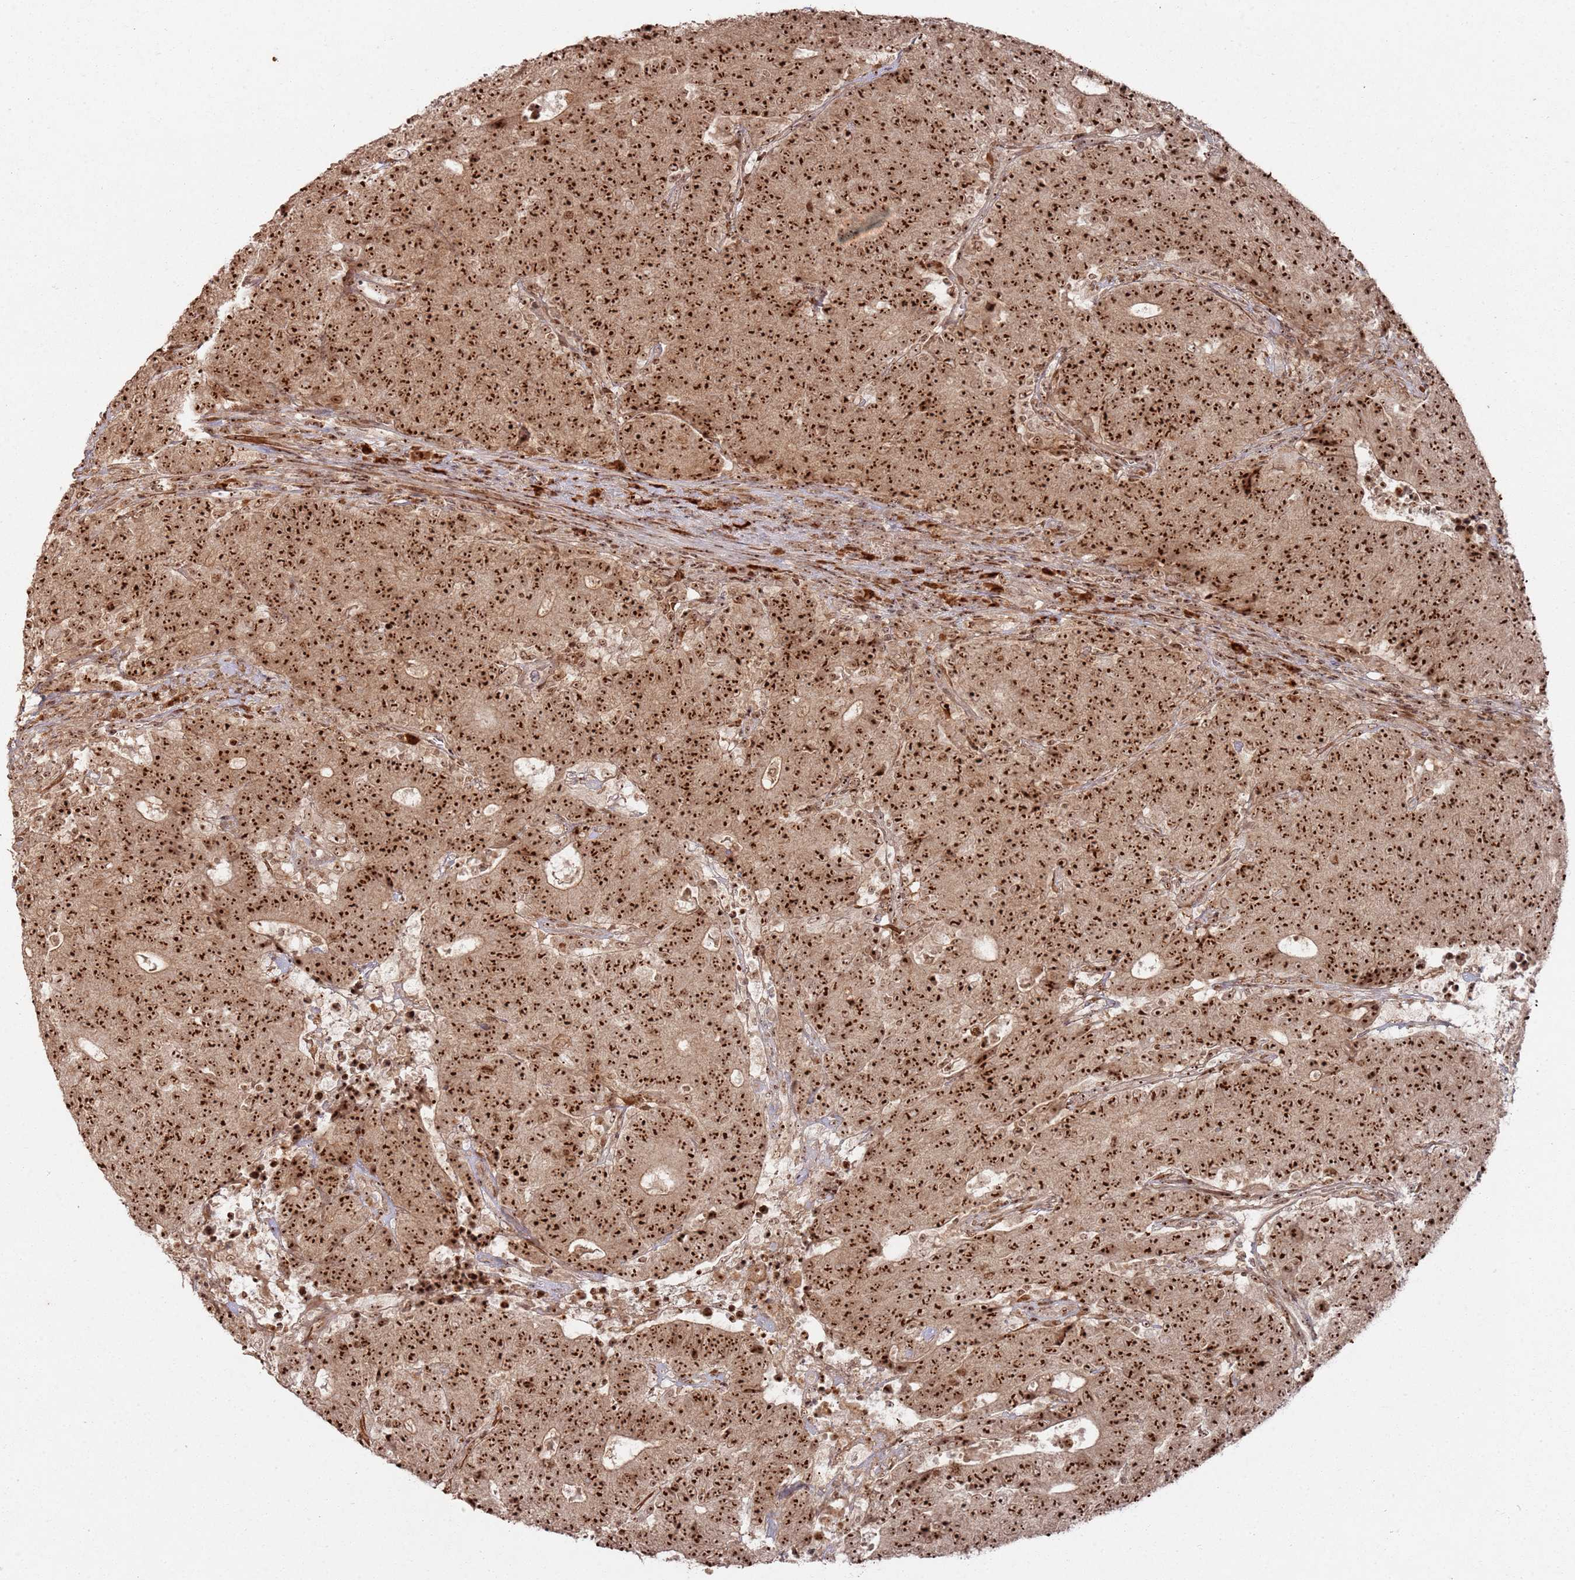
{"staining": {"intensity": "strong", "quantity": ">75%", "location": "cytoplasmic/membranous,nuclear"}, "tissue": "colorectal cancer", "cell_type": "Tumor cells", "image_type": "cancer", "snomed": [{"axis": "morphology", "description": "Adenocarcinoma, NOS"}, {"axis": "topography", "description": "Colon"}], "caption": "About >75% of tumor cells in human adenocarcinoma (colorectal) show strong cytoplasmic/membranous and nuclear protein positivity as visualized by brown immunohistochemical staining.", "gene": "UTP11", "patient": {"sex": "female", "age": 75}}